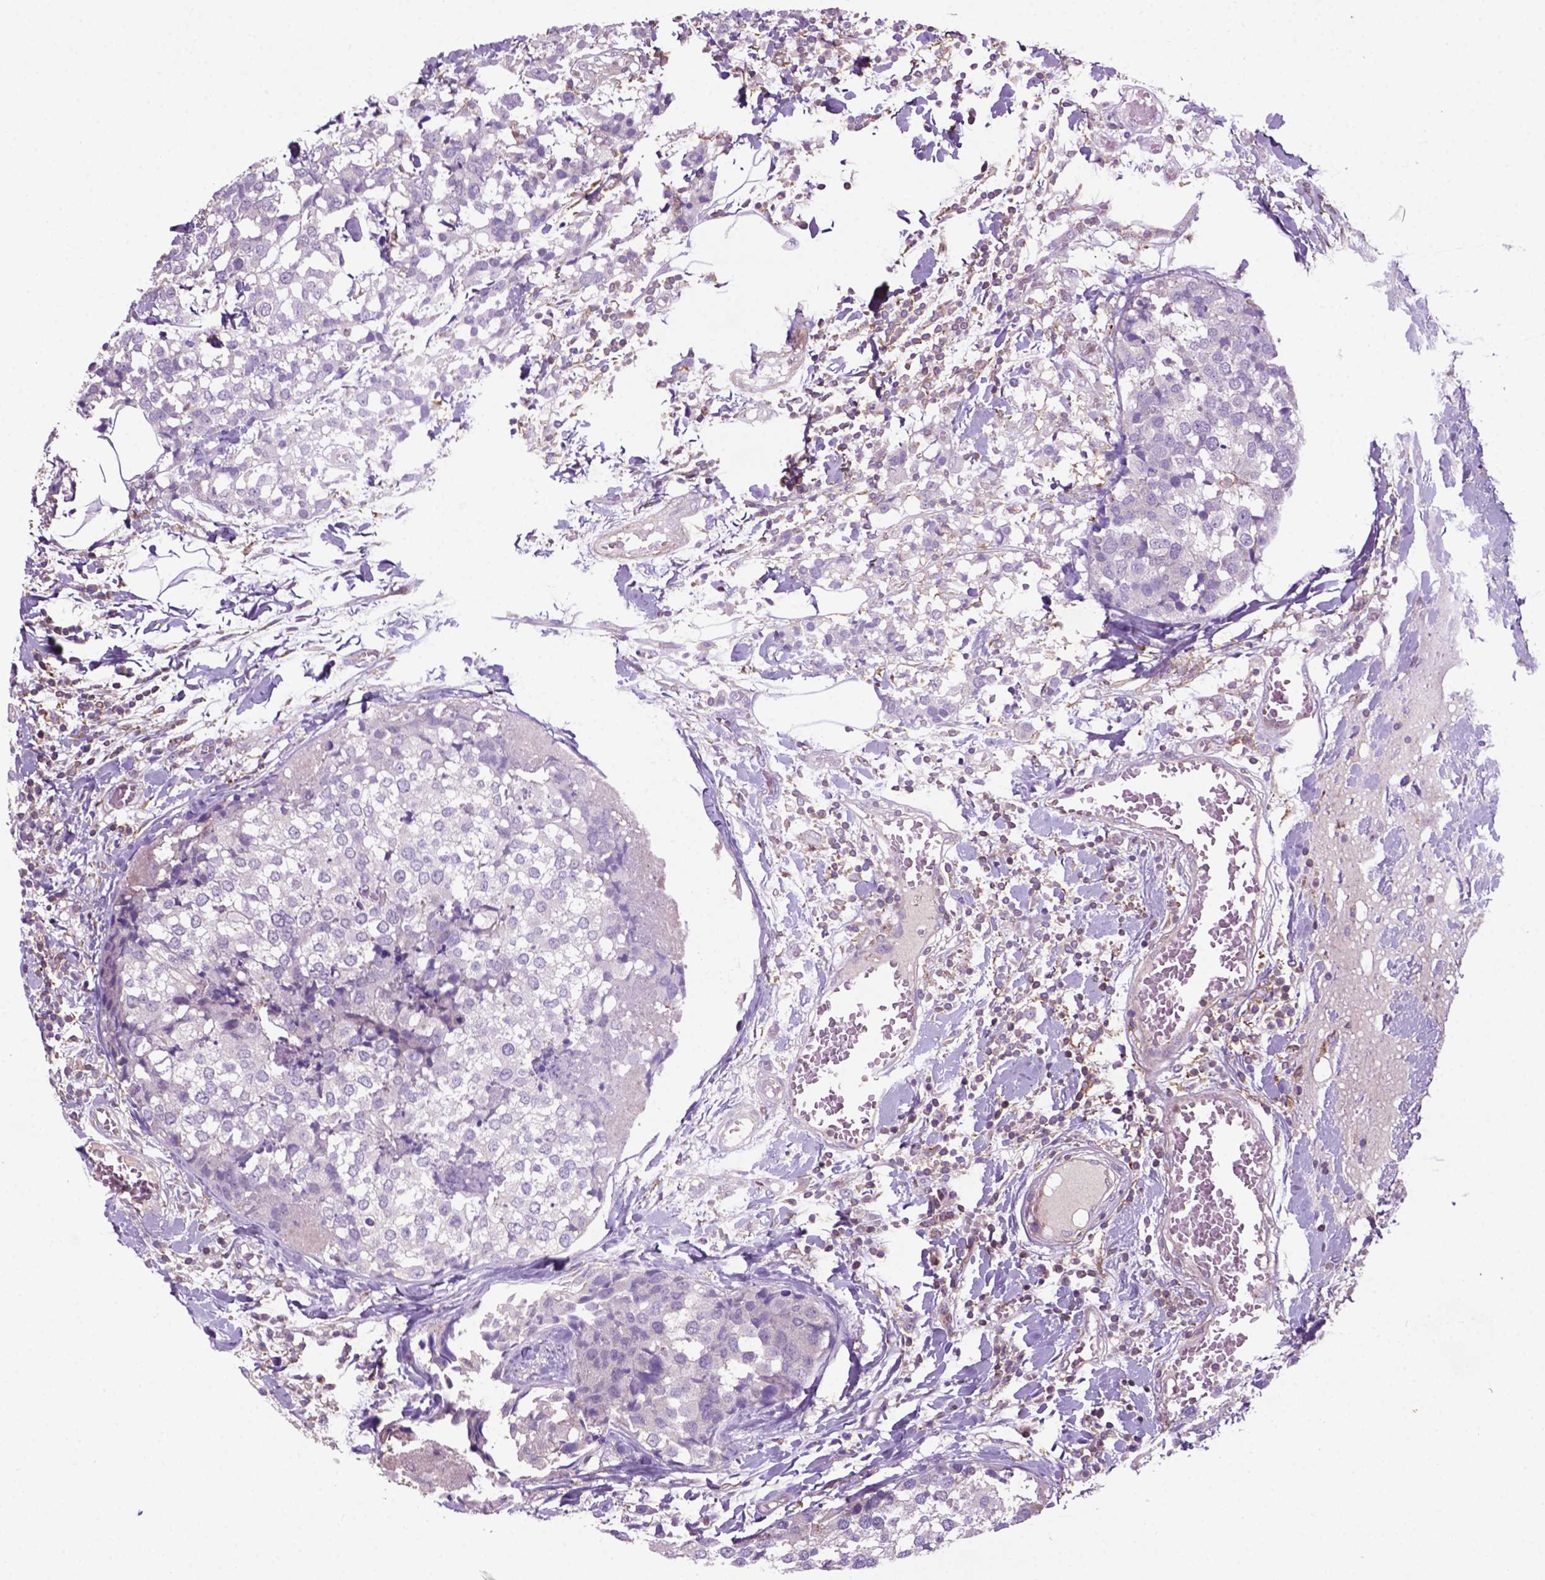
{"staining": {"intensity": "negative", "quantity": "none", "location": "none"}, "tissue": "breast cancer", "cell_type": "Tumor cells", "image_type": "cancer", "snomed": [{"axis": "morphology", "description": "Lobular carcinoma"}, {"axis": "topography", "description": "Breast"}], "caption": "Immunohistochemistry histopathology image of human breast cancer (lobular carcinoma) stained for a protein (brown), which exhibits no positivity in tumor cells.", "gene": "BMP4", "patient": {"sex": "female", "age": 59}}